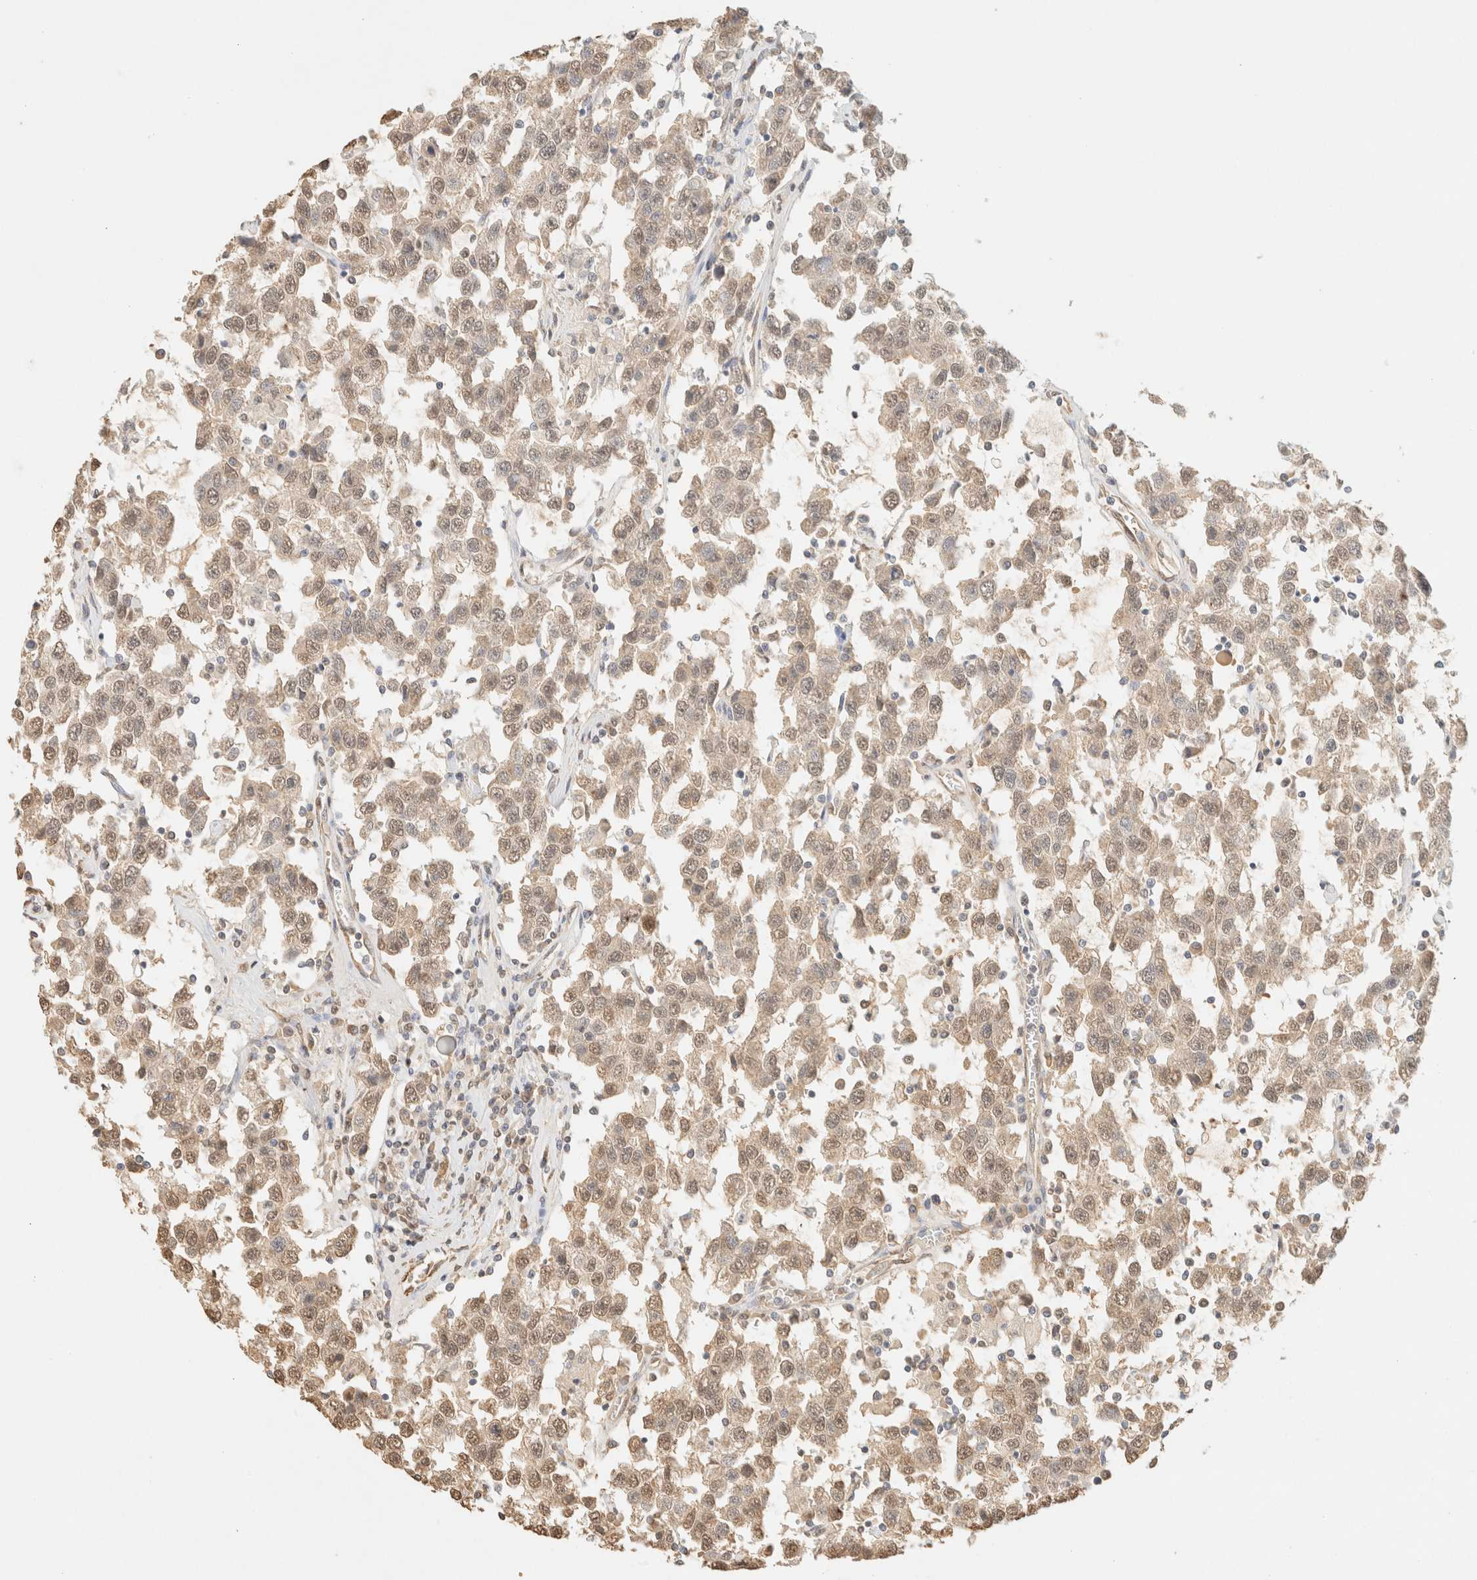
{"staining": {"intensity": "weak", "quantity": ">75%", "location": "cytoplasmic/membranous,nuclear"}, "tissue": "testis cancer", "cell_type": "Tumor cells", "image_type": "cancer", "snomed": [{"axis": "morphology", "description": "Seminoma, NOS"}, {"axis": "topography", "description": "Testis"}], "caption": "Immunohistochemistry (IHC) histopathology image of neoplastic tissue: human testis cancer (seminoma) stained using immunohistochemistry (IHC) demonstrates low levels of weak protein expression localized specifically in the cytoplasmic/membranous and nuclear of tumor cells, appearing as a cytoplasmic/membranous and nuclear brown color.", "gene": "S100A13", "patient": {"sex": "male", "age": 41}}